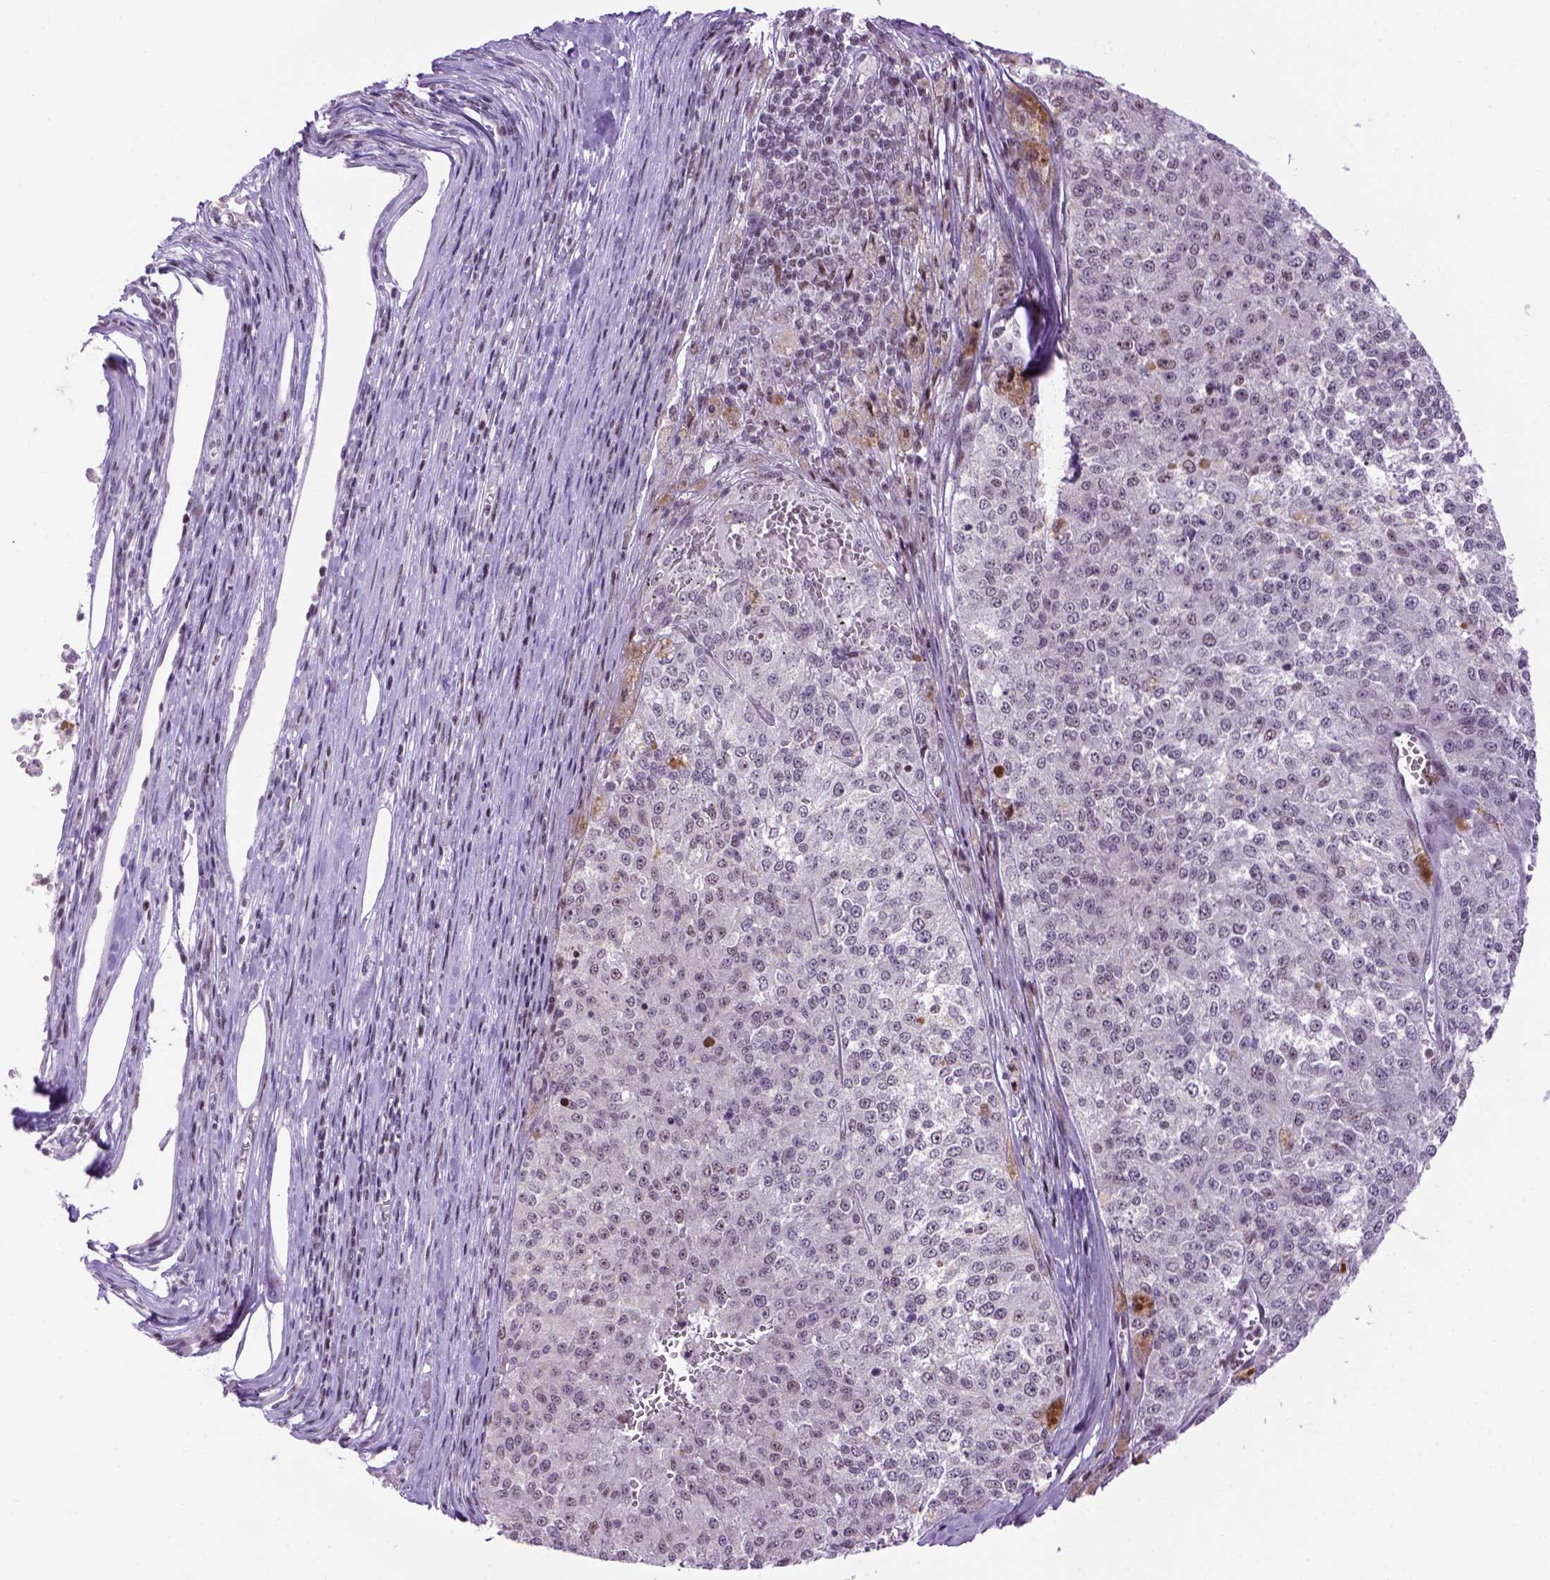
{"staining": {"intensity": "negative", "quantity": "none", "location": "none"}, "tissue": "melanoma", "cell_type": "Tumor cells", "image_type": "cancer", "snomed": [{"axis": "morphology", "description": "Malignant melanoma, Metastatic site"}, {"axis": "topography", "description": "Lymph node"}], "caption": "Immunohistochemistry (IHC) image of human melanoma stained for a protein (brown), which demonstrates no staining in tumor cells. (Stains: DAB immunohistochemistry (IHC) with hematoxylin counter stain, Microscopy: brightfield microscopy at high magnification).", "gene": "TBPL1", "patient": {"sex": "female", "age": 64}}